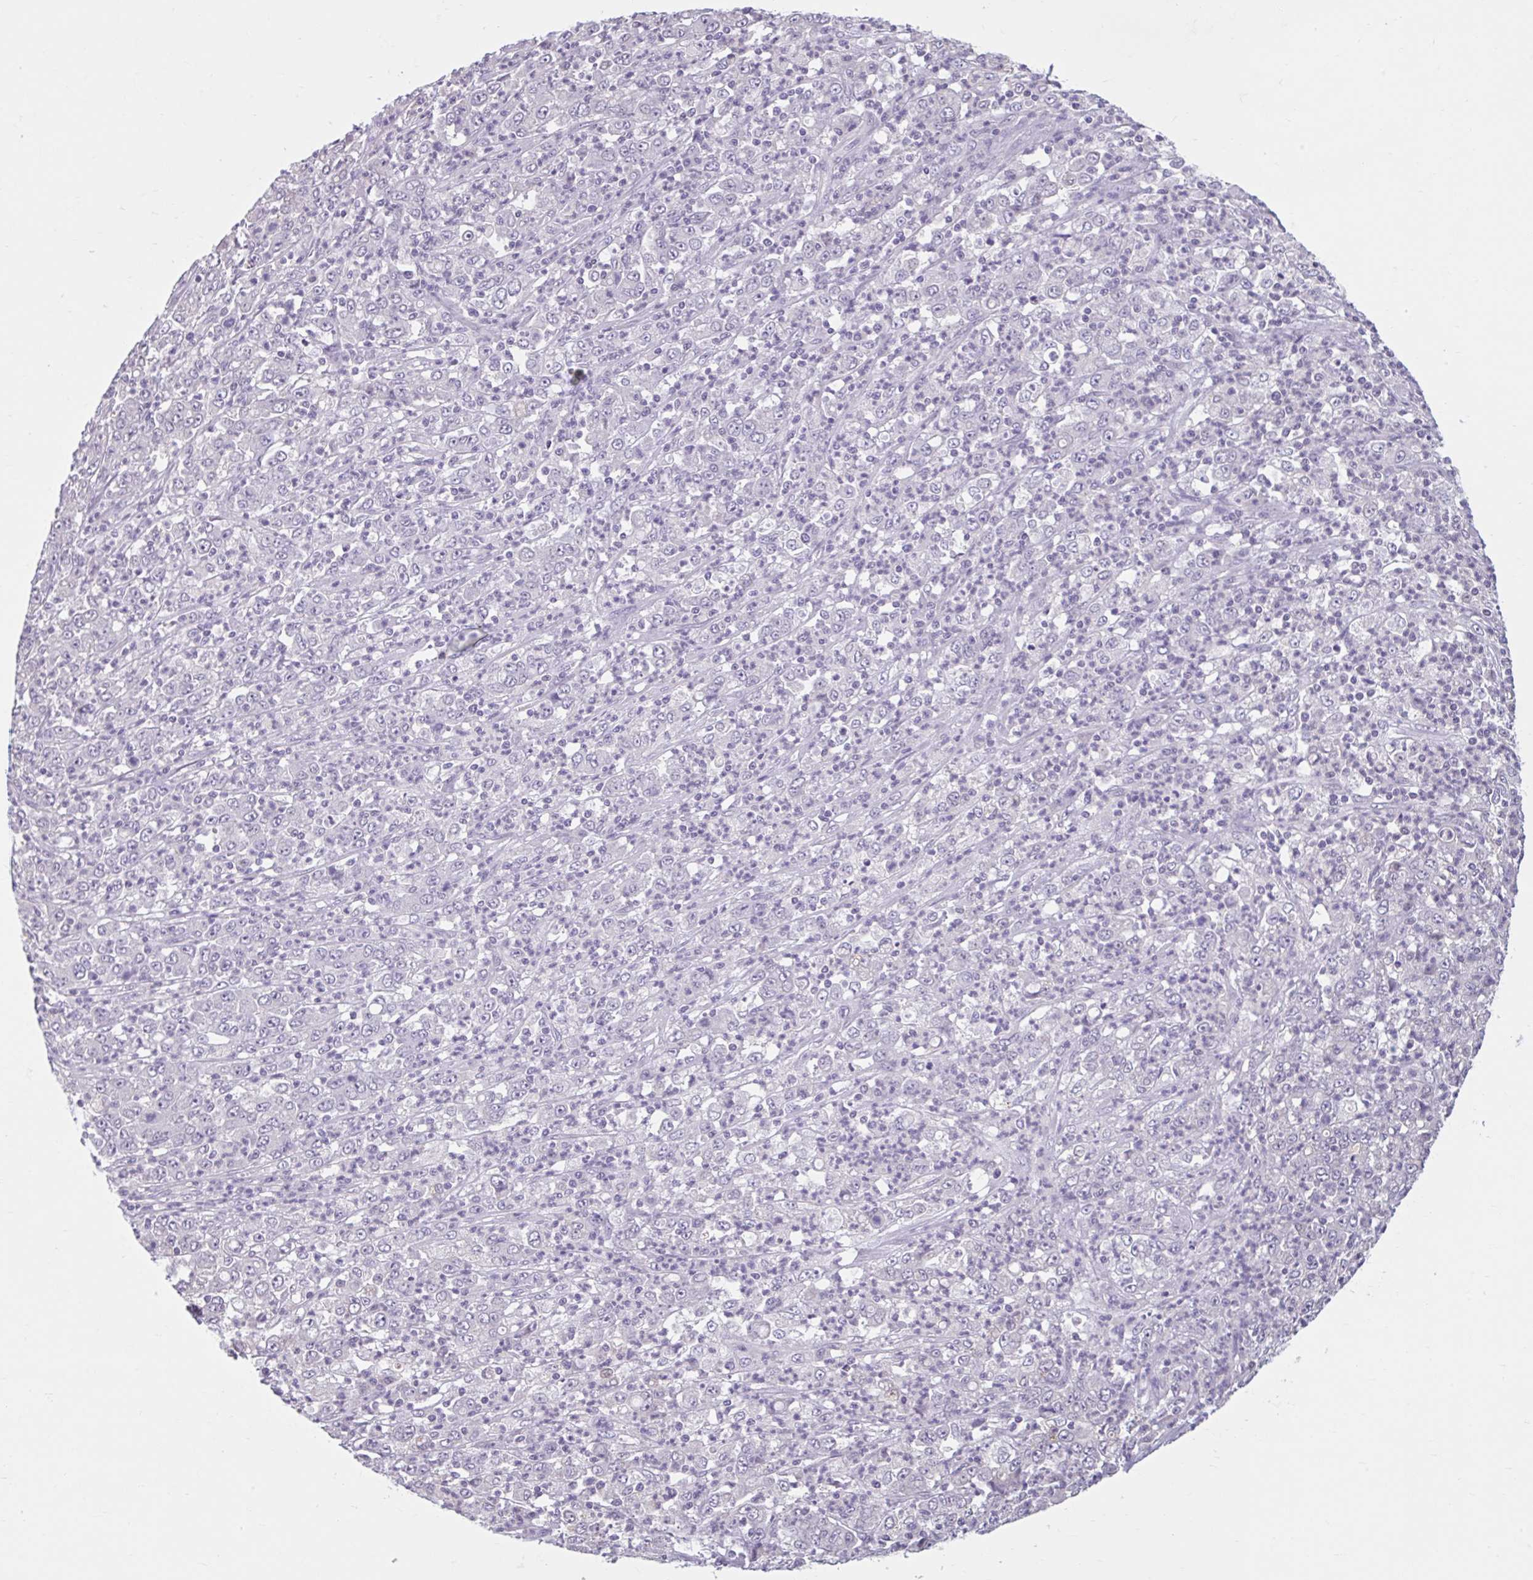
{"staining": {"intensity": "negative", "quantity": "none", "location": "none"}, "tissue": "stomach cancer", "cell_type": "Tumor cells", "image_type": "cancer", "snomed": [{"axis": "morphology", "description": "Adenocarcinoma, NOS"}, {"axis": "topography", "description": "Stomach, lower"}], "caption": "Tumor cells are negative for brown protein staining in adenocarcinoma (stomach).", "gene": "CDH19", "patient": {"sex": "female", "age": 71}}